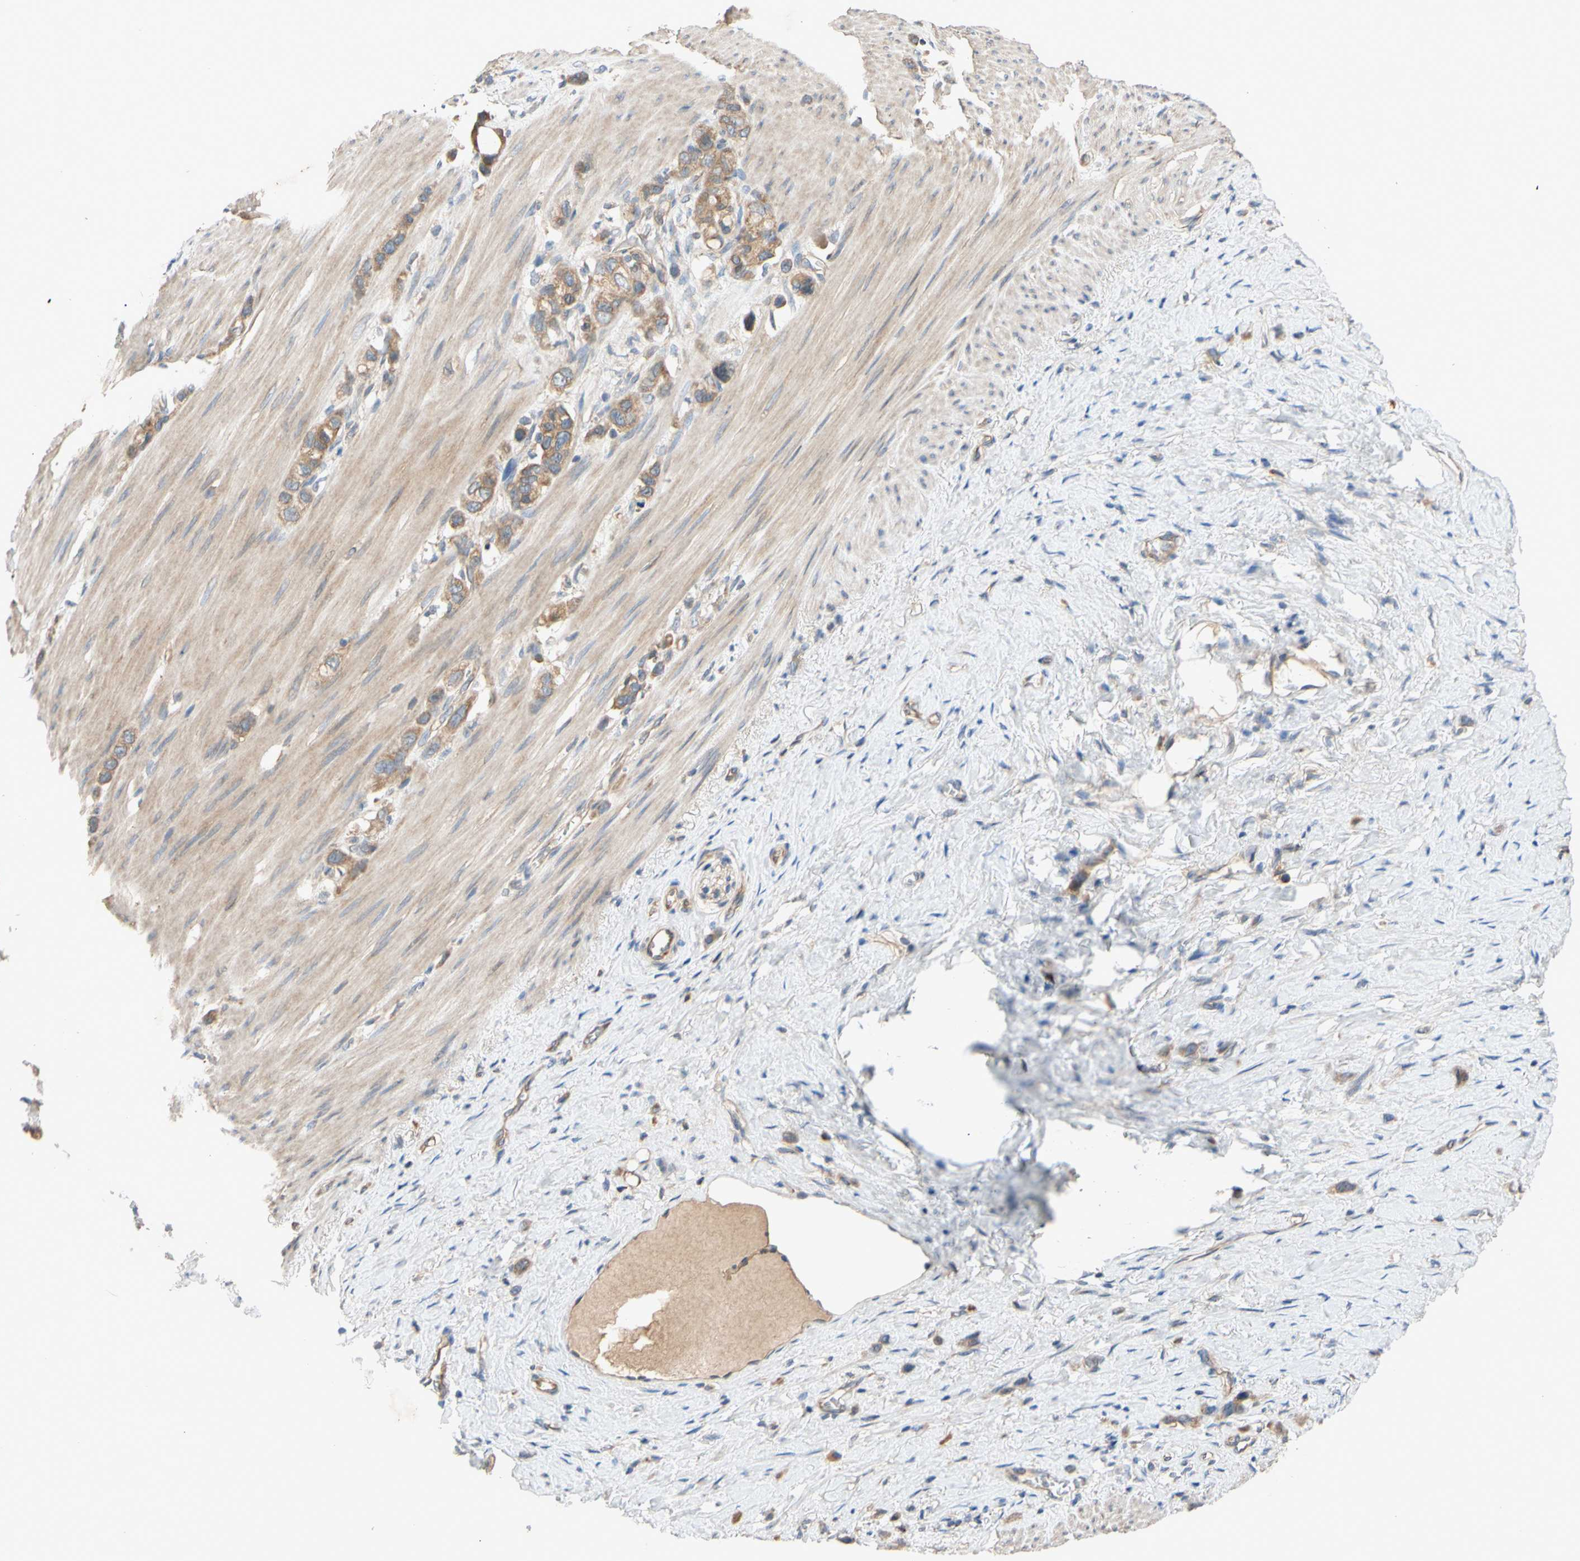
{"staining": {"intensity": "moderate", "quantity": ">75%", "location": "cytoplasmic/membranous"}, "tissue": "stomach cancer", "cell_type": "Tumor cells", "image_type": "cancer", "snomed": [{"axis": "morphology", "description": "Normal tissue, NOS"}, {"axis": "morphology", "description": "Adenocarcinoma, NOS"}, {"axis": "morphology", "description": "Adenocarcinoma, High grade"}, {"axis": "topography", "description": "Stomach, upper"}, {"axis": "topography", "description": "Stomach"}], "caption": "An IHC photomicrograph of neoplastic tissue is shown. Protein staining in brown labels moderate cytoplasmic/membranous positivity in stomach cancer within tumor cells.", "gene": "MBTPS2", "patient": {"sex": "female", "age": 65}}